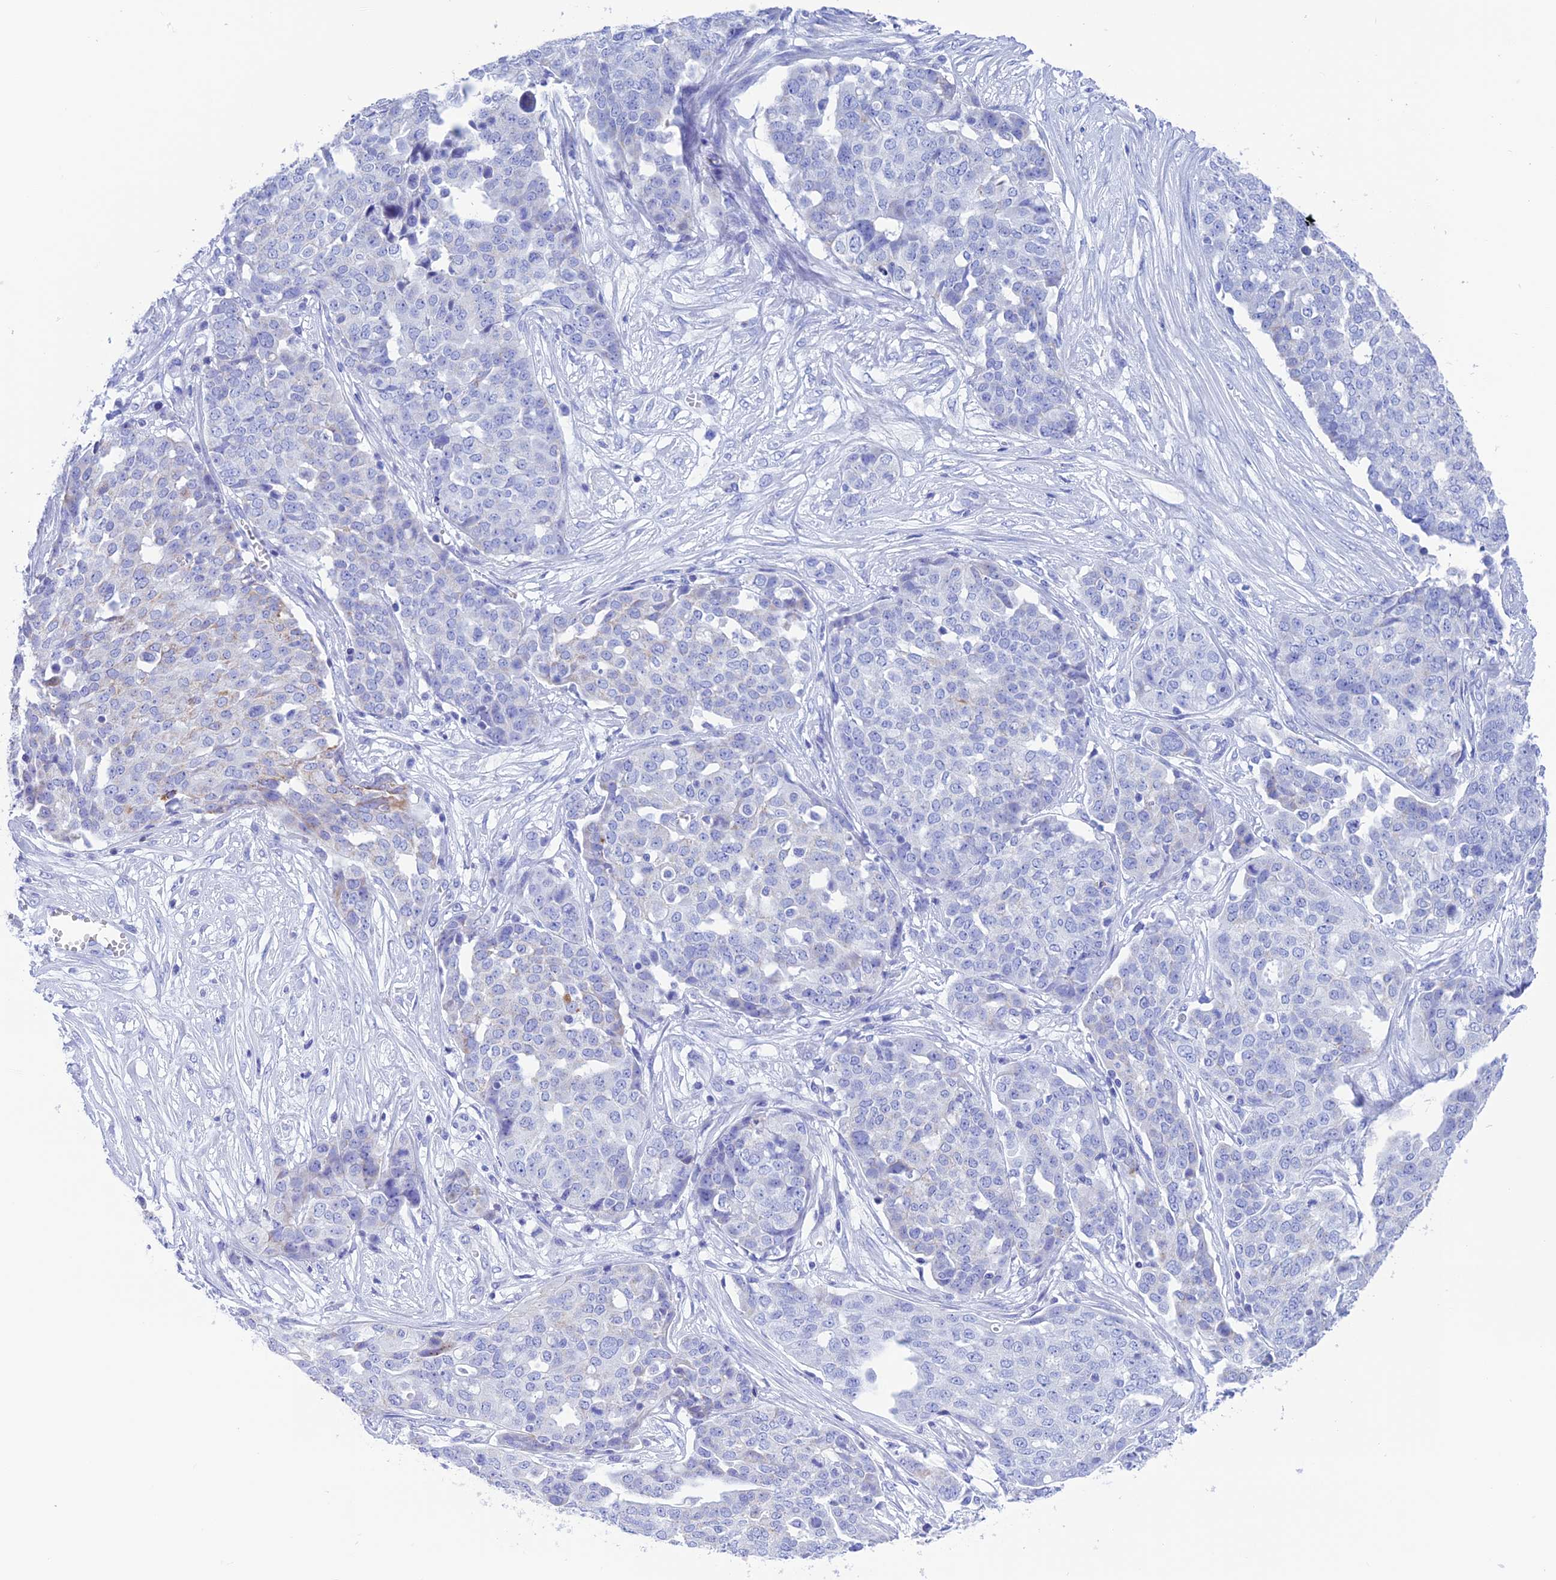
{"staining": {"intensity": "negative", "quantity": "none", "location": "none"}, "tissue": "ovarian cancer", "cell_type": "Tumor cells", "image_type": "cancer", "snomed": [{"axis": "morphology", "description": "Cystadenocarcinoma, serous, NOS"}, {"axis": "topography", "description": "Soft tissue"}, {"axis": "topography", "description": "Ovary"}], "caption": "High power microscopy histopathology image of an immunohistochemistry (IHC) micrograph of ovarian serous cystadenocarcinoma, revealing no significant expression in tumor cells. Brightfield microscopy of immunohistochemistry stained with DAB (brown) and hematoxylin (blue), captured at high magnification.", "gene": "NXPE4", "patient": {"sex": "female", "age": 57}}